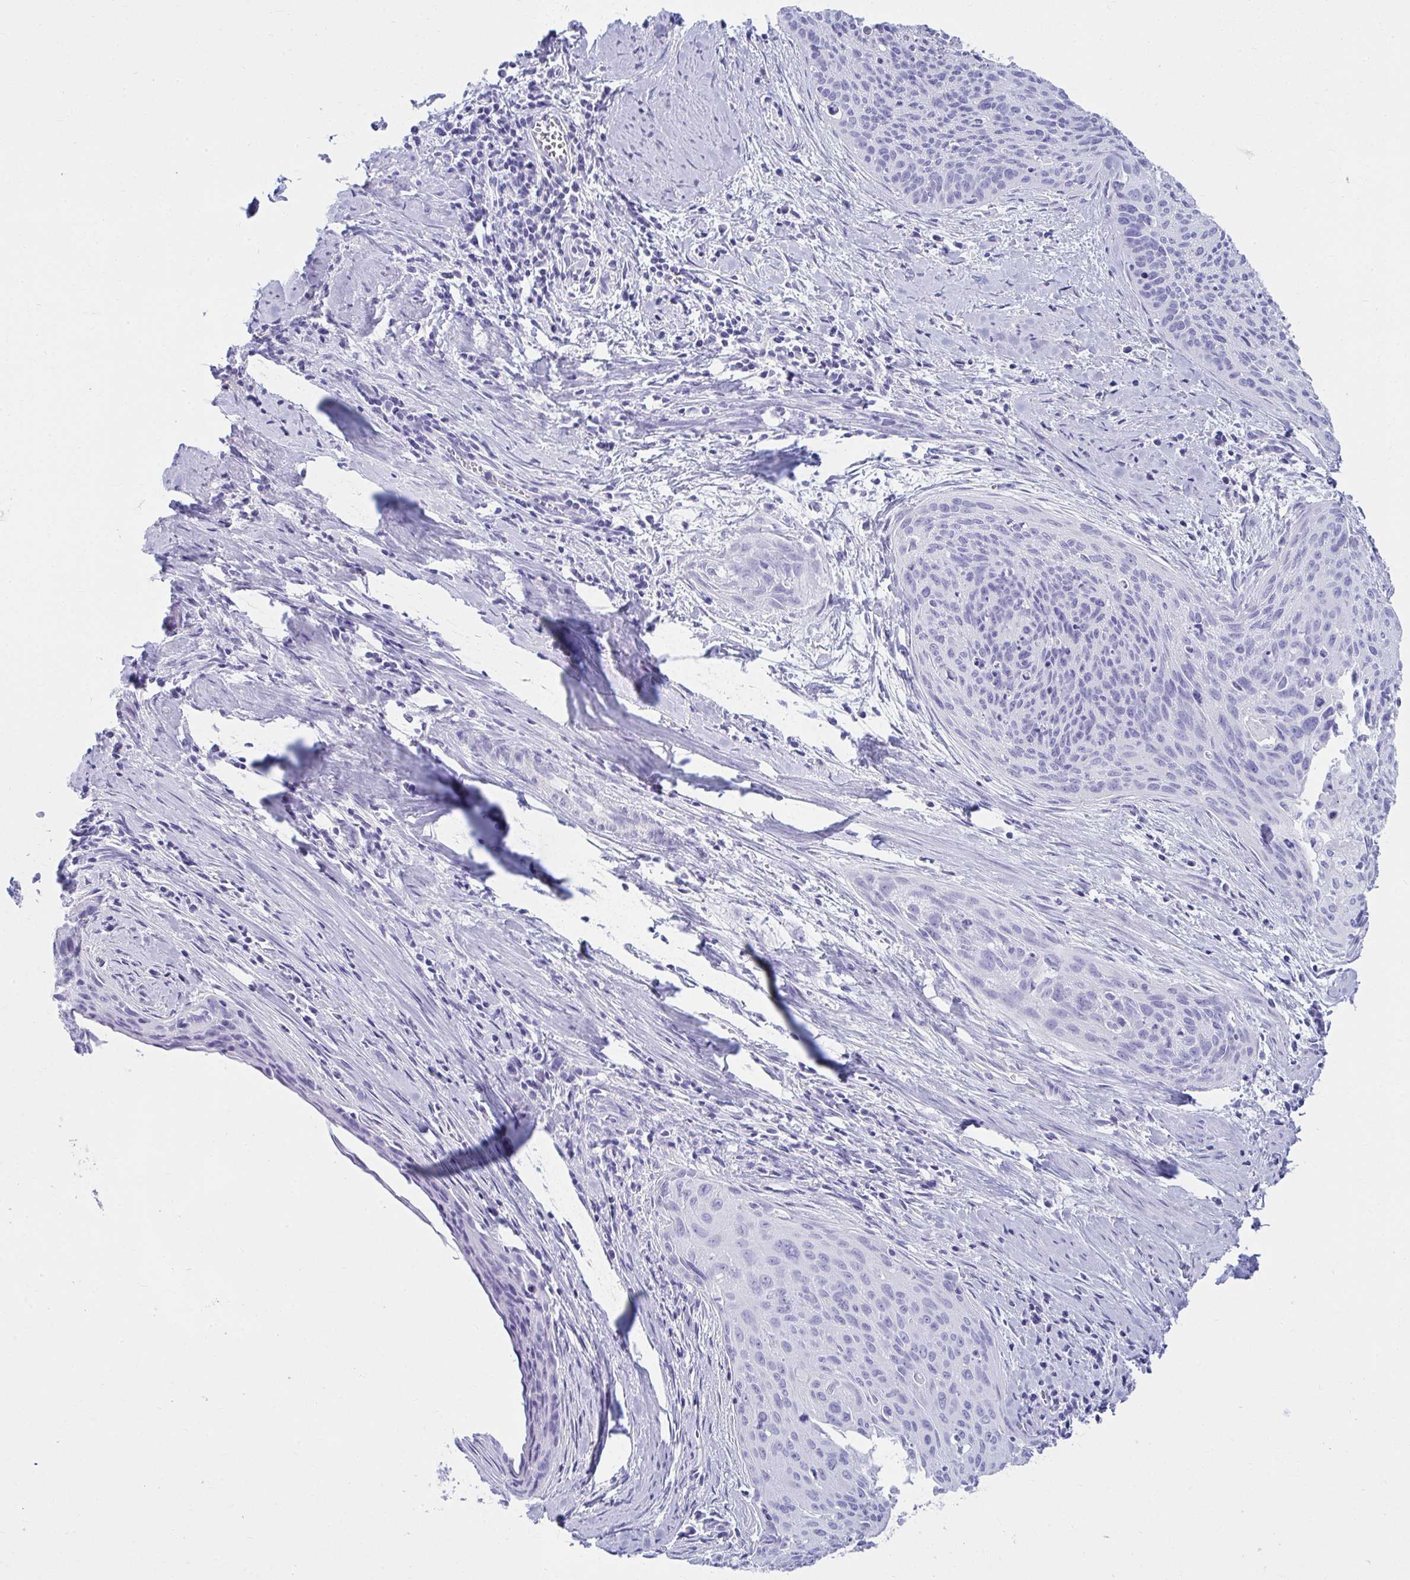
{"staining": {"intensity": "negative", "quantity": "none", "location": "none"}, "tissue": "cervical cancer", "cell_type": "Tumor cells", "image_type": "cancer", "snomed": [{"axis": "morphology", "description": "Squamous cell carcinoma, NOS"}, {"axis": "topography", "description": "Cervix"}], "caption": "A micrograph of human cervical cancer (squamous cell carcinoma) is negative for staining in tumor cells.", "gene": "ATP4B", "patient": {"sex": "female", "age": 55}}